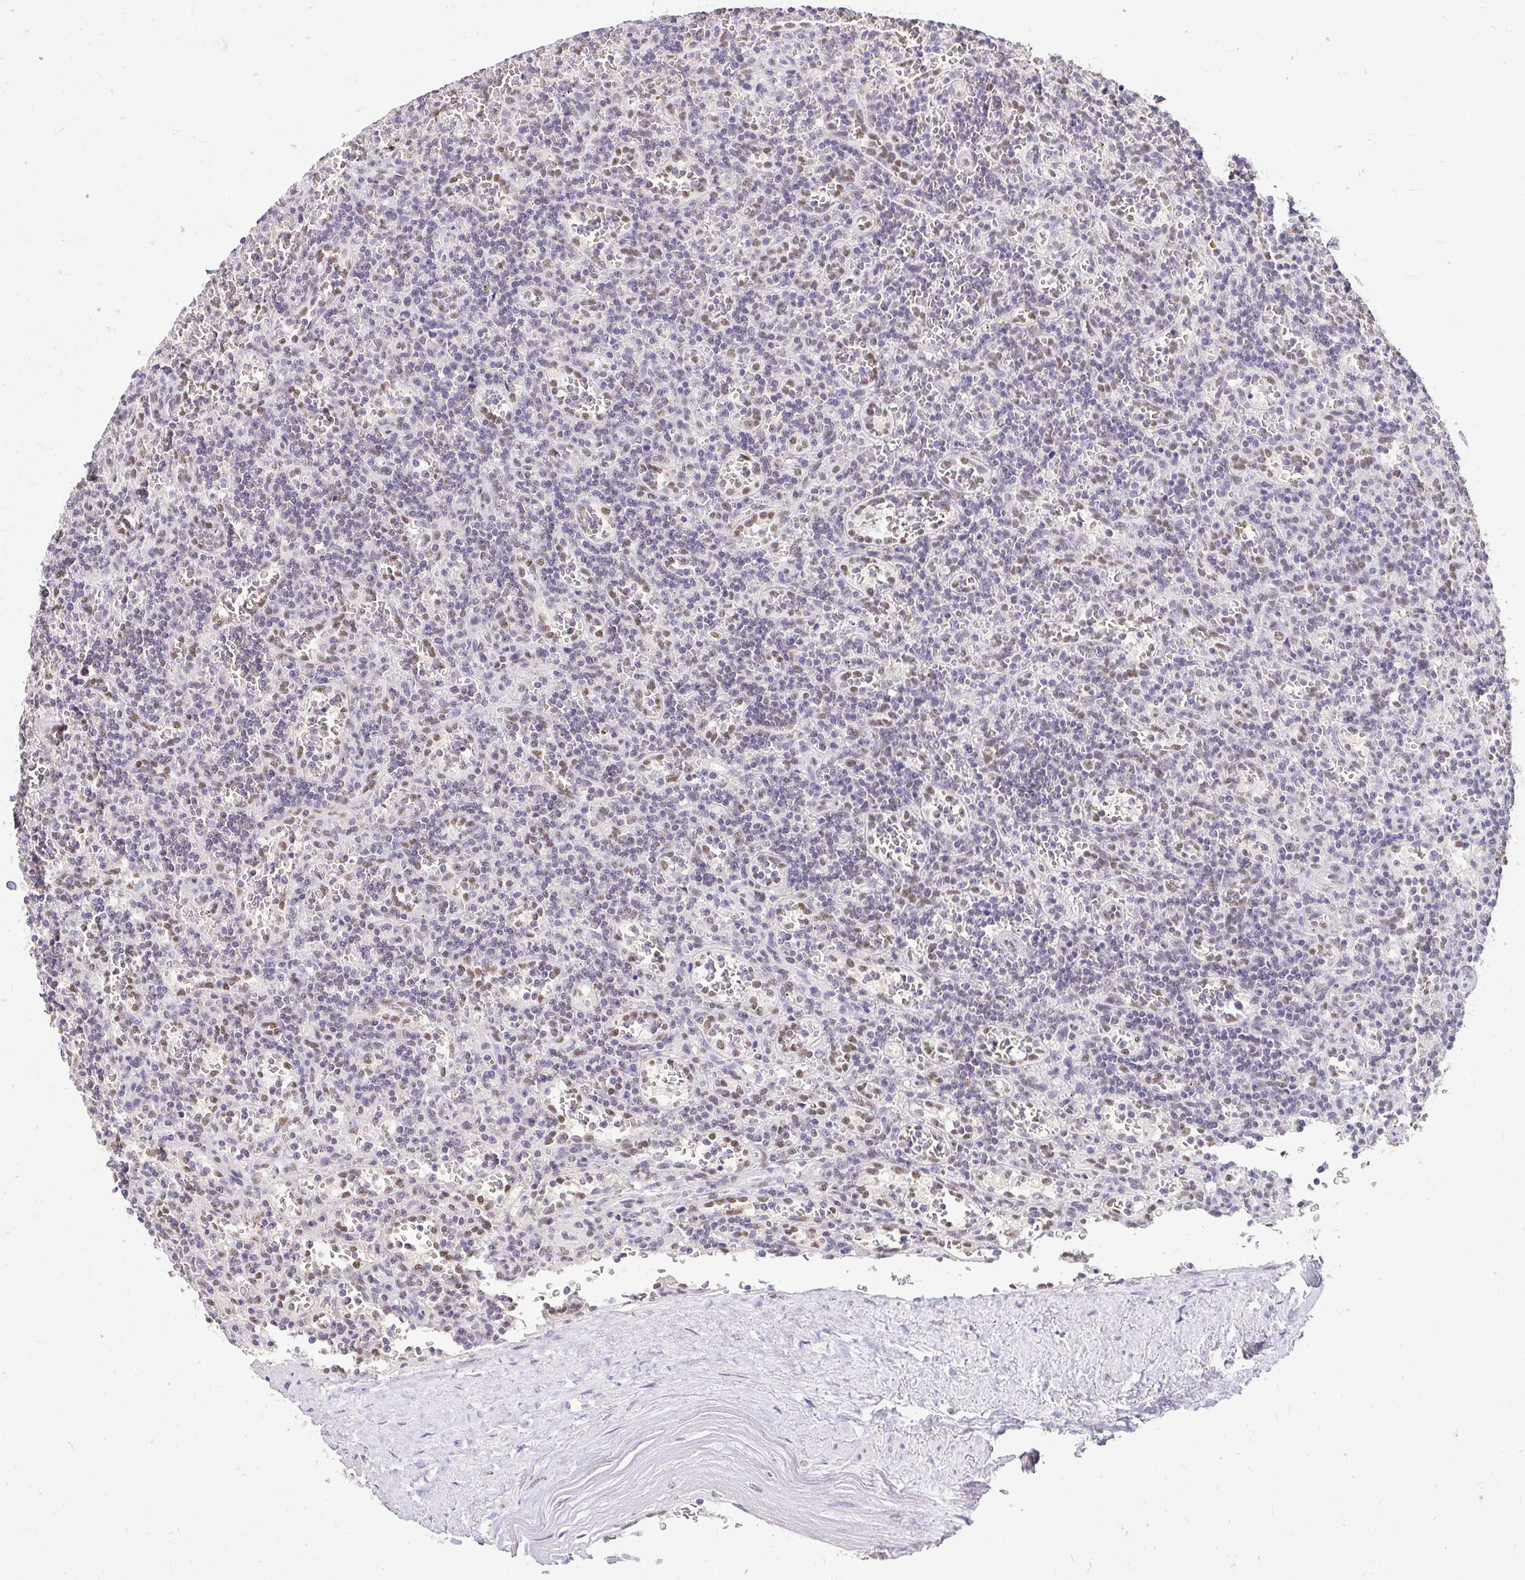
{"staining": {"intensity": "negative", "quantity": "none", "location": "none"}, "tissue": "lymphoma", "cell_type": "Tumor cells", "image_type": "cancer", "snomed": [{"axis": "morphology", "description": "Malignant lymphoma, non-Hodgkin's type, Low grade"}, {"axis": "topography", "description": "Spleen"}], "caption": "Image shows no significant protein expression in tumor cells of malignant lymphoma, non-Hodgkin's type (low-grade).", "gene": "RIMS4", "patient": {"sex": "male", "age": 73}}